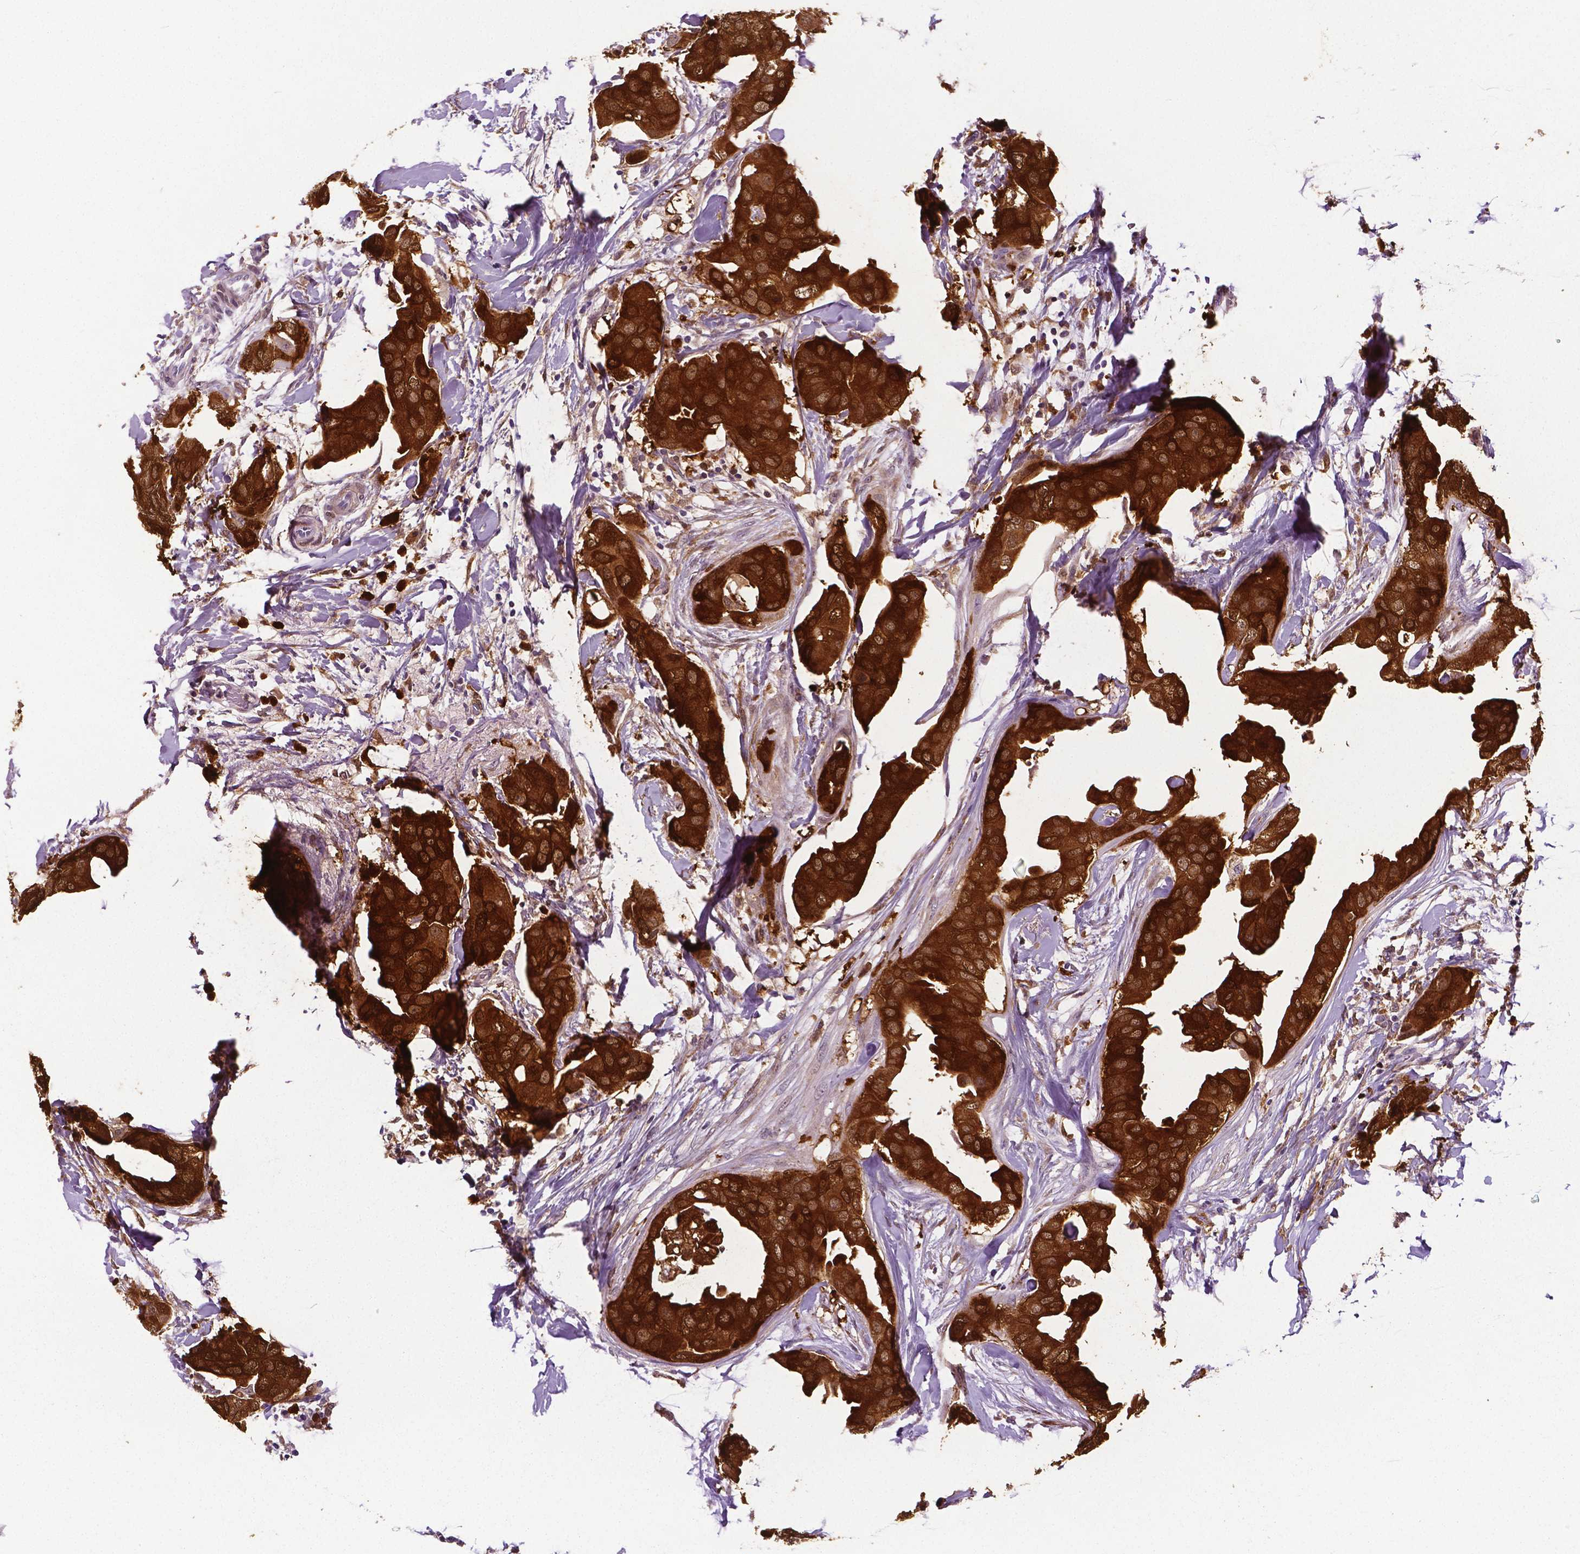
{"staining": {"intensity": "strong", "quantity": ">75%", "location": "cytoplasmic/membranous"}, "tissue": "breast cancer", "cell_type": "Tumor cells", "image_type": "cancer", "snomed": [{"axis": "morphology", "description": "Normal tissue, NOS"}, {"axis": "morphology", "description": "Duct carcinoma"}, {"axis": "topography", "description": "Breast"}], "caption": "An immunohistochemistry (IHC) image of neoplastic tissue is shown. Protein staining in brown labels strong cytoplasmic/membranous positivity in breast cancer (infiltrating ductal carcinoma) within tumor cells.", "gene": "PHGDH", "patient": {"sex": "female", "age": 40}}